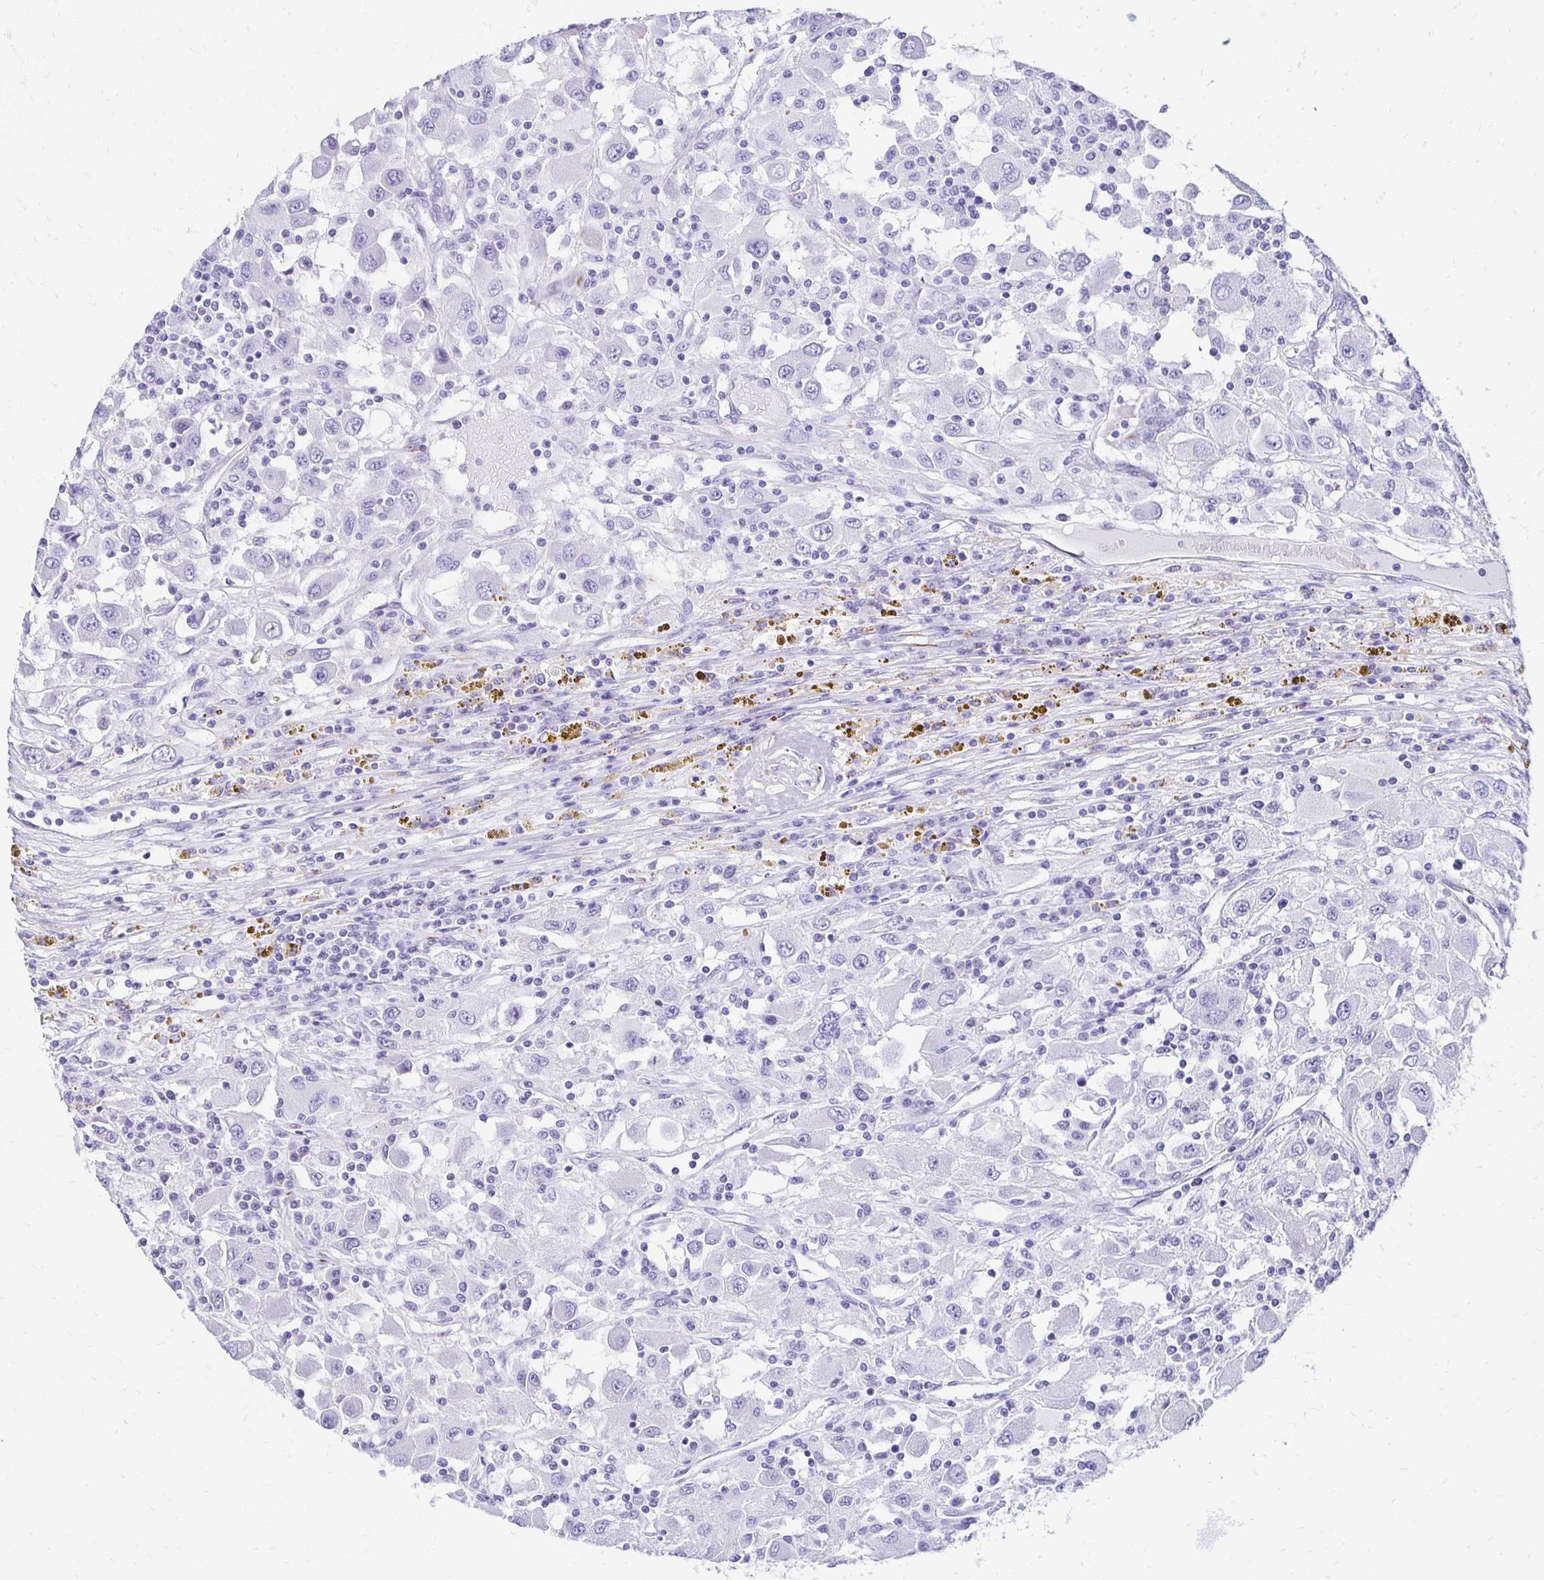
{"staining": {"intensity": "negative", "quantity": "none", "location": "none"}, "tissue": "renal cancer", "cell_type": "Tumor cells", "image_type": "cancer", "snomed": [{"axis": "morphology", "description": "Adenocarcinoma, NOS"}, {"axis": "topography", "description": "Kidney"}], "caption": "An image of human renal cancer (adenocarcinoma) is negative for staining in tumor cells.", "gene": "TMEM54", "patient": {"sex": "female", "age": 67}}